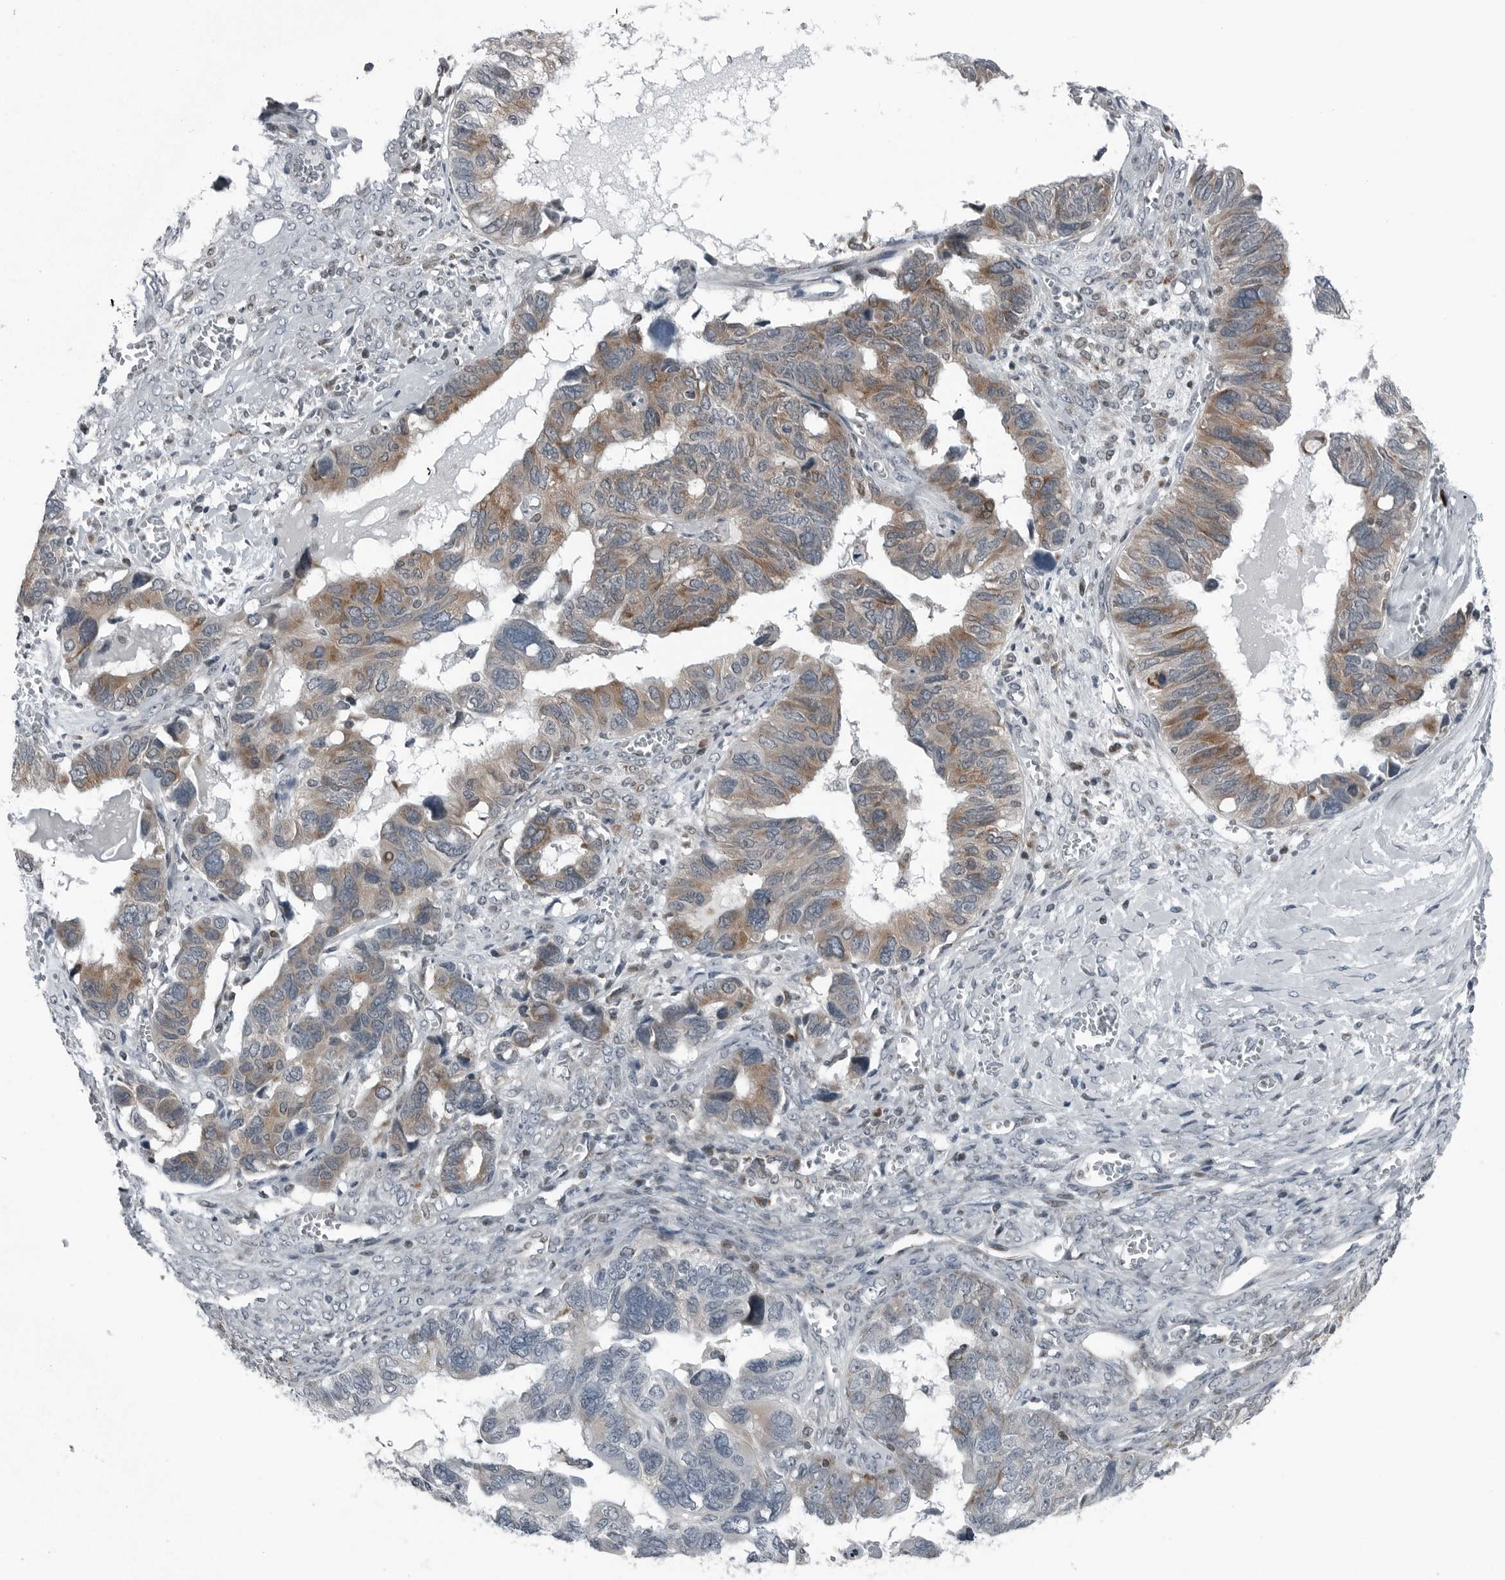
{"staining": {"intensity": "moderate", "quantity": "25%-75%", "location": "cytoplasmic/membranous"}, "tissue": "ovarian cancer", "cell_type": "Tumor cells", "image_type": "cancer", "snomed": [{"axis": "morphology", "description": "Cystadenocarcinoma, serous, NOS"}, {"axis": "topography", "description": "Ovary"}], "caption": "A medium amount of moderate cytoplasmic/membranous expression is present in approximately 25%-75% of tumor cells in ovarian cancer tissue.", "gene": "GAK", "patient": {"sex": "female", "age": 79}}